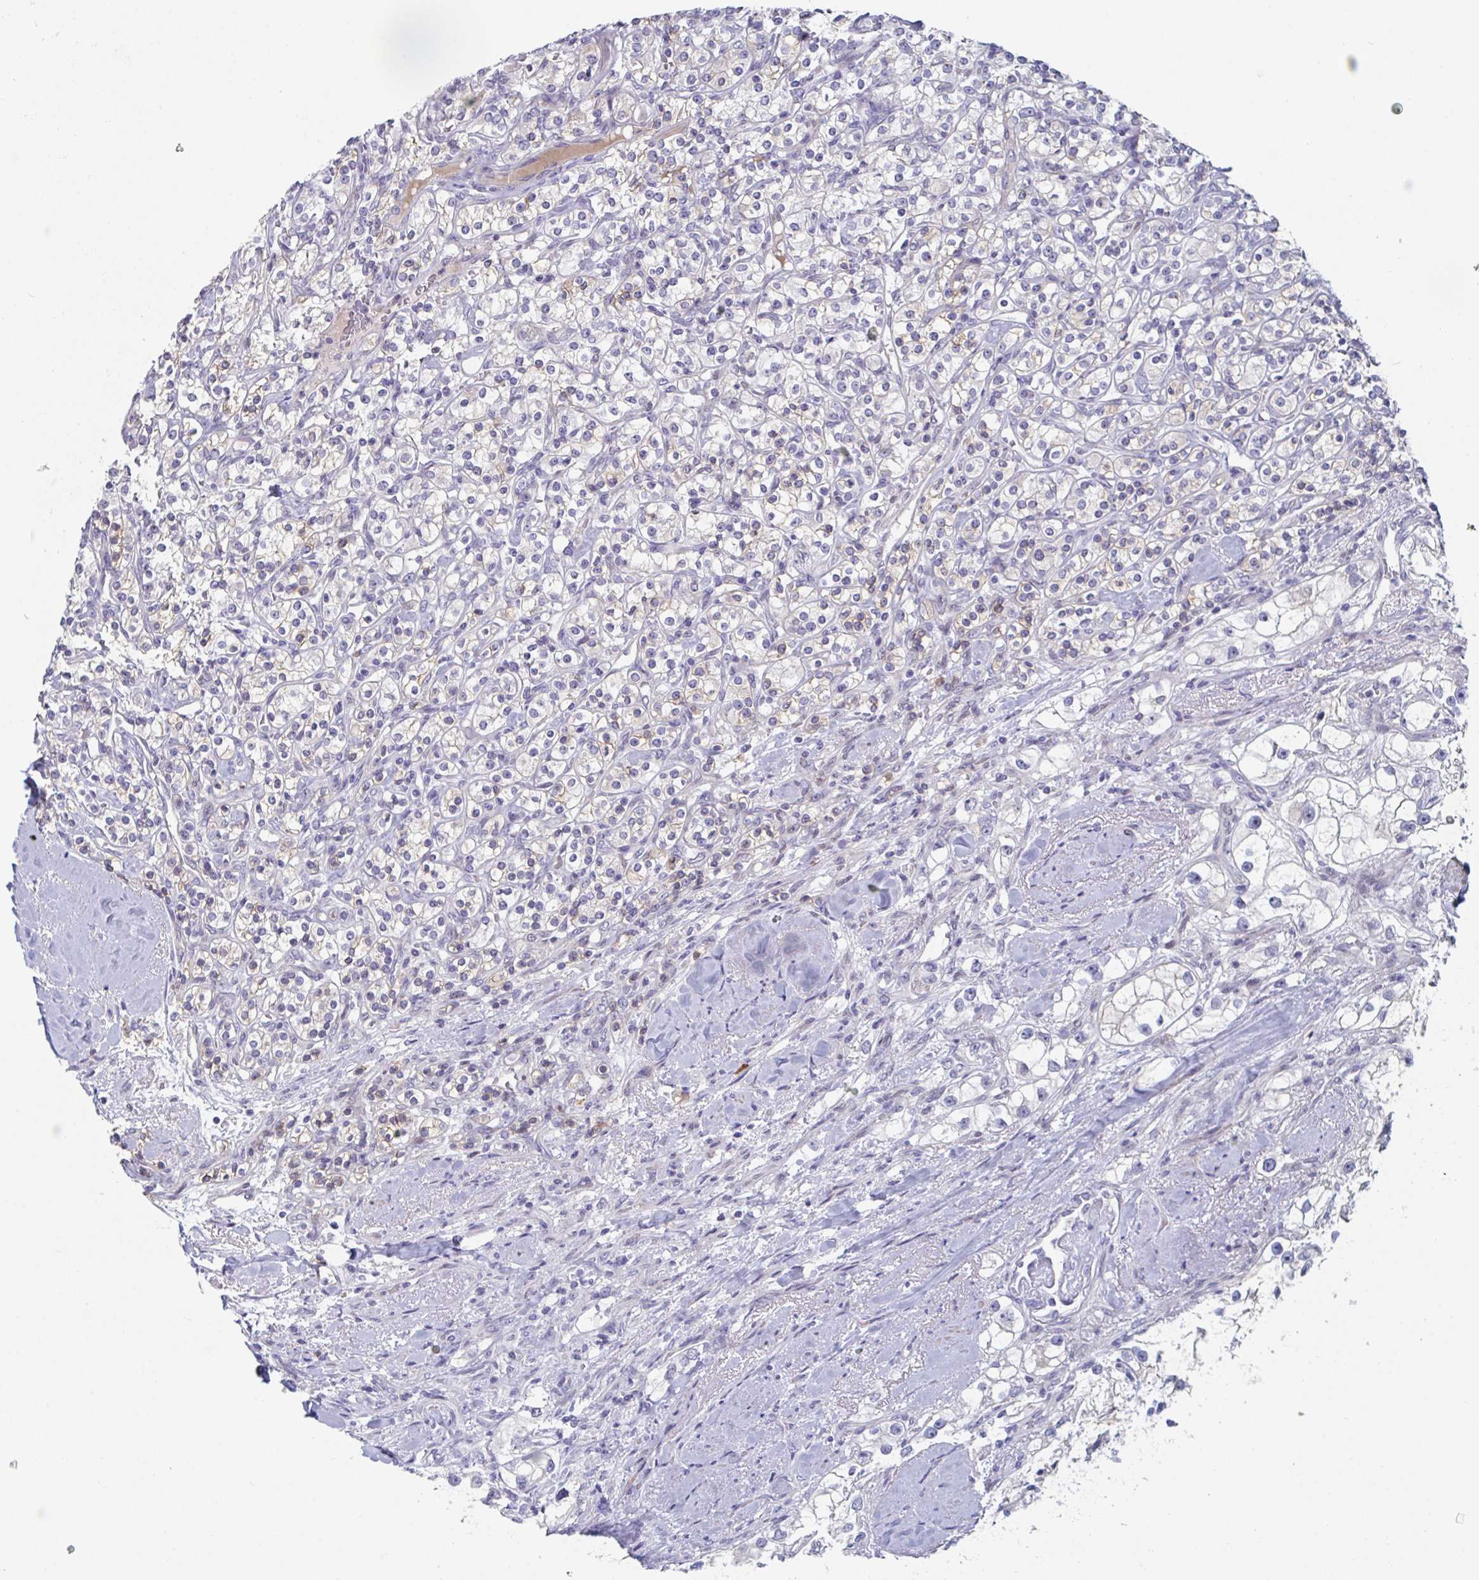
{"staining": {"intensity": "weak", "quantity": "<25%", "location": "cytoplasmic/membranous"}, "tissue": "renal cancer", "cell_type": "Tumor cells", "image_type": "cancer", "snomed": [{"axis": "morphology", "description": "Adenocarcinoma, NOS"}, {"axis": "topography", "description": "Kidney"}], "caption": "The histopathology image exhibits no staining of tumor cells in renal cancer.", "gene": "CENPT", "patient": {"sex": "male", "age": 77}}